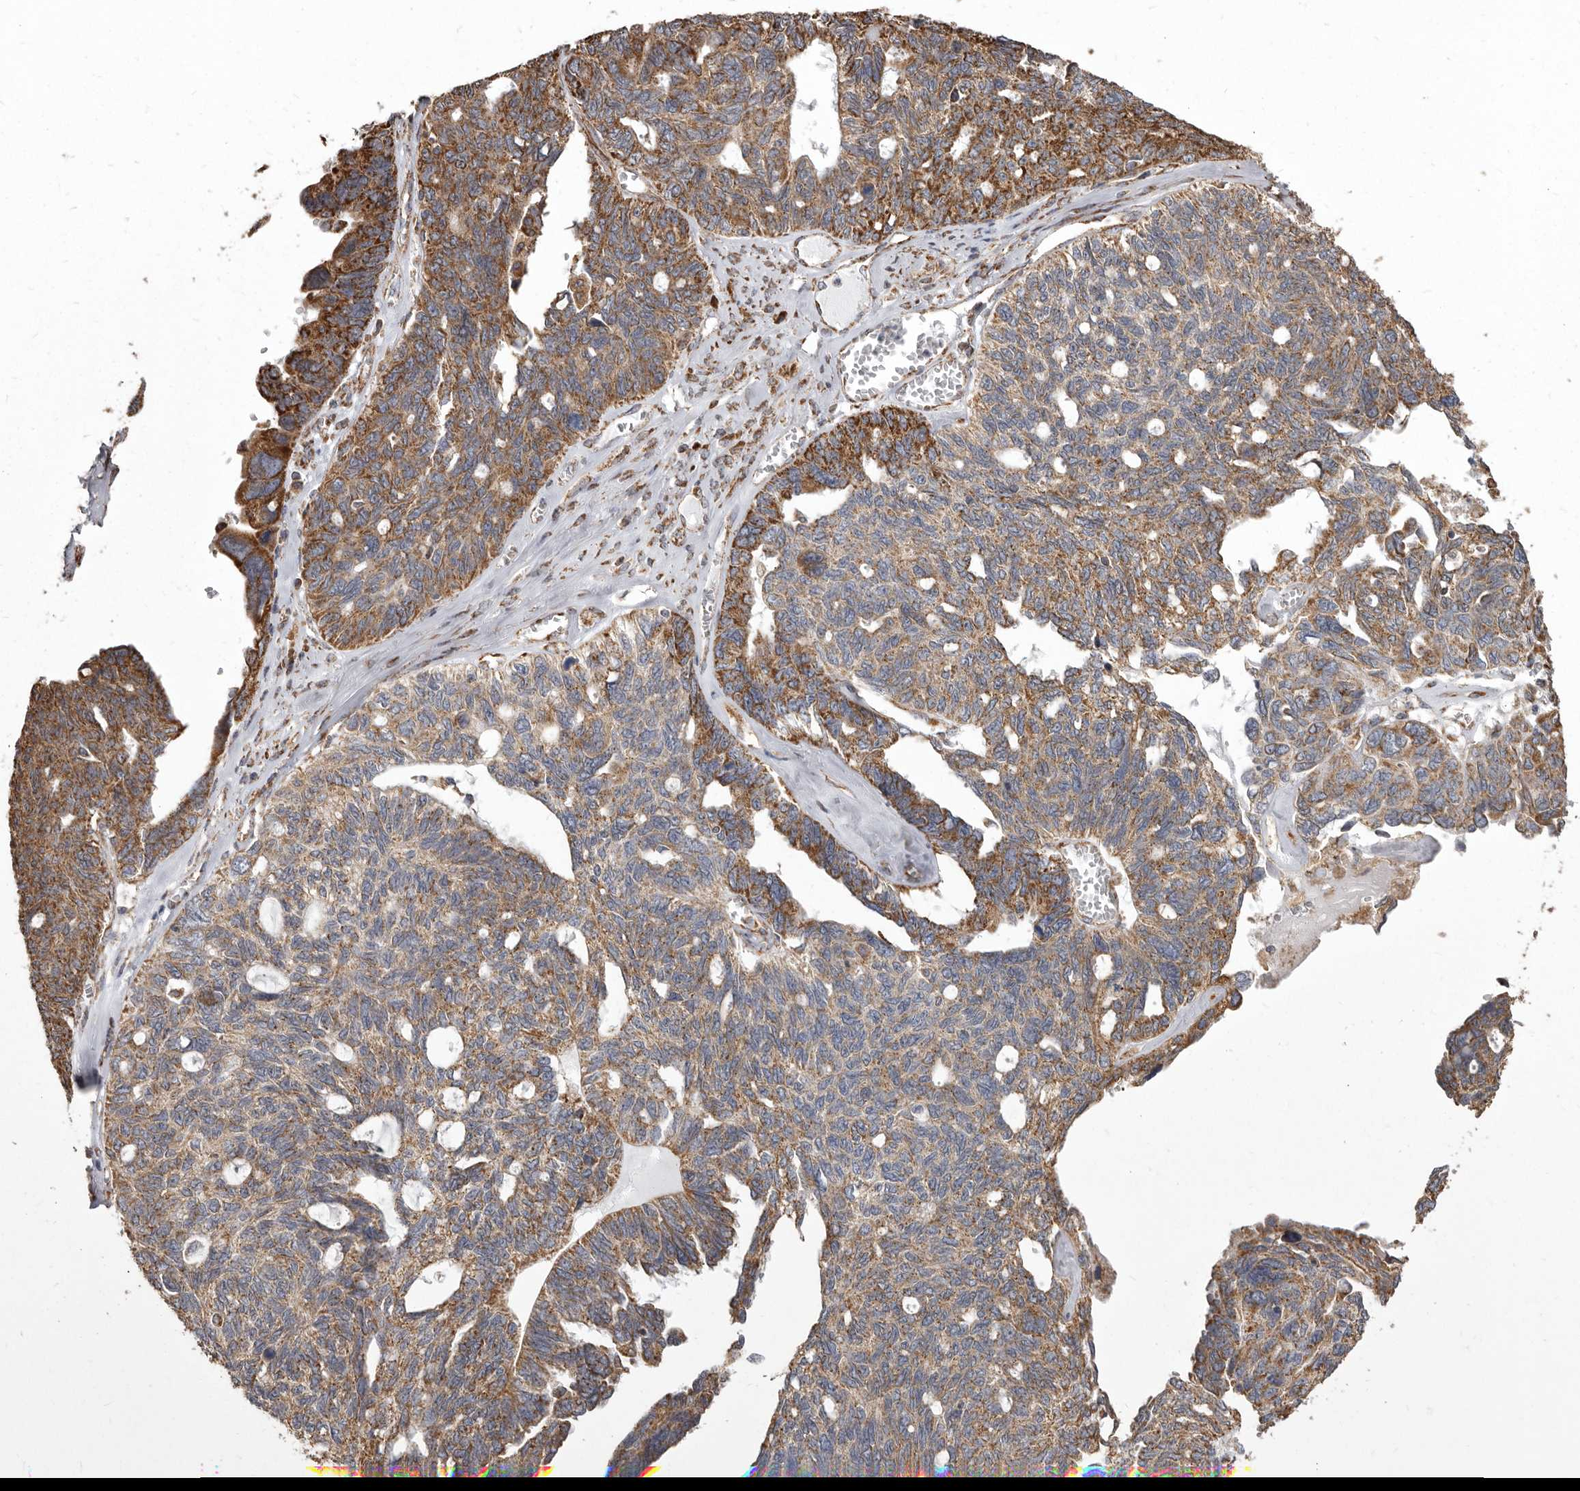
{"staining": {"intensity": "moderate", "quantity": ">75%", "location": "cytoplasmic/membranous"}, "tissue": "ovarian cancer", "cell_type": "Tumor cells", "image_type": "cancer", "snomed": [{"axis": "morphology", "description": "Cystadenocarcinoma, serous, NOS"}, {"axis": "topography", "description": "Ovary"}], "caption": "Immunohistochemical staining of human ovarian cancer (serous cystadenocarcinoma) exhibits medium levels of moderate cytoplasmic/membranous protein staining in about >75% of tumor cells.", "gene": "CDK5RAP3", "patient": {"sex": "female", "age": 79}}